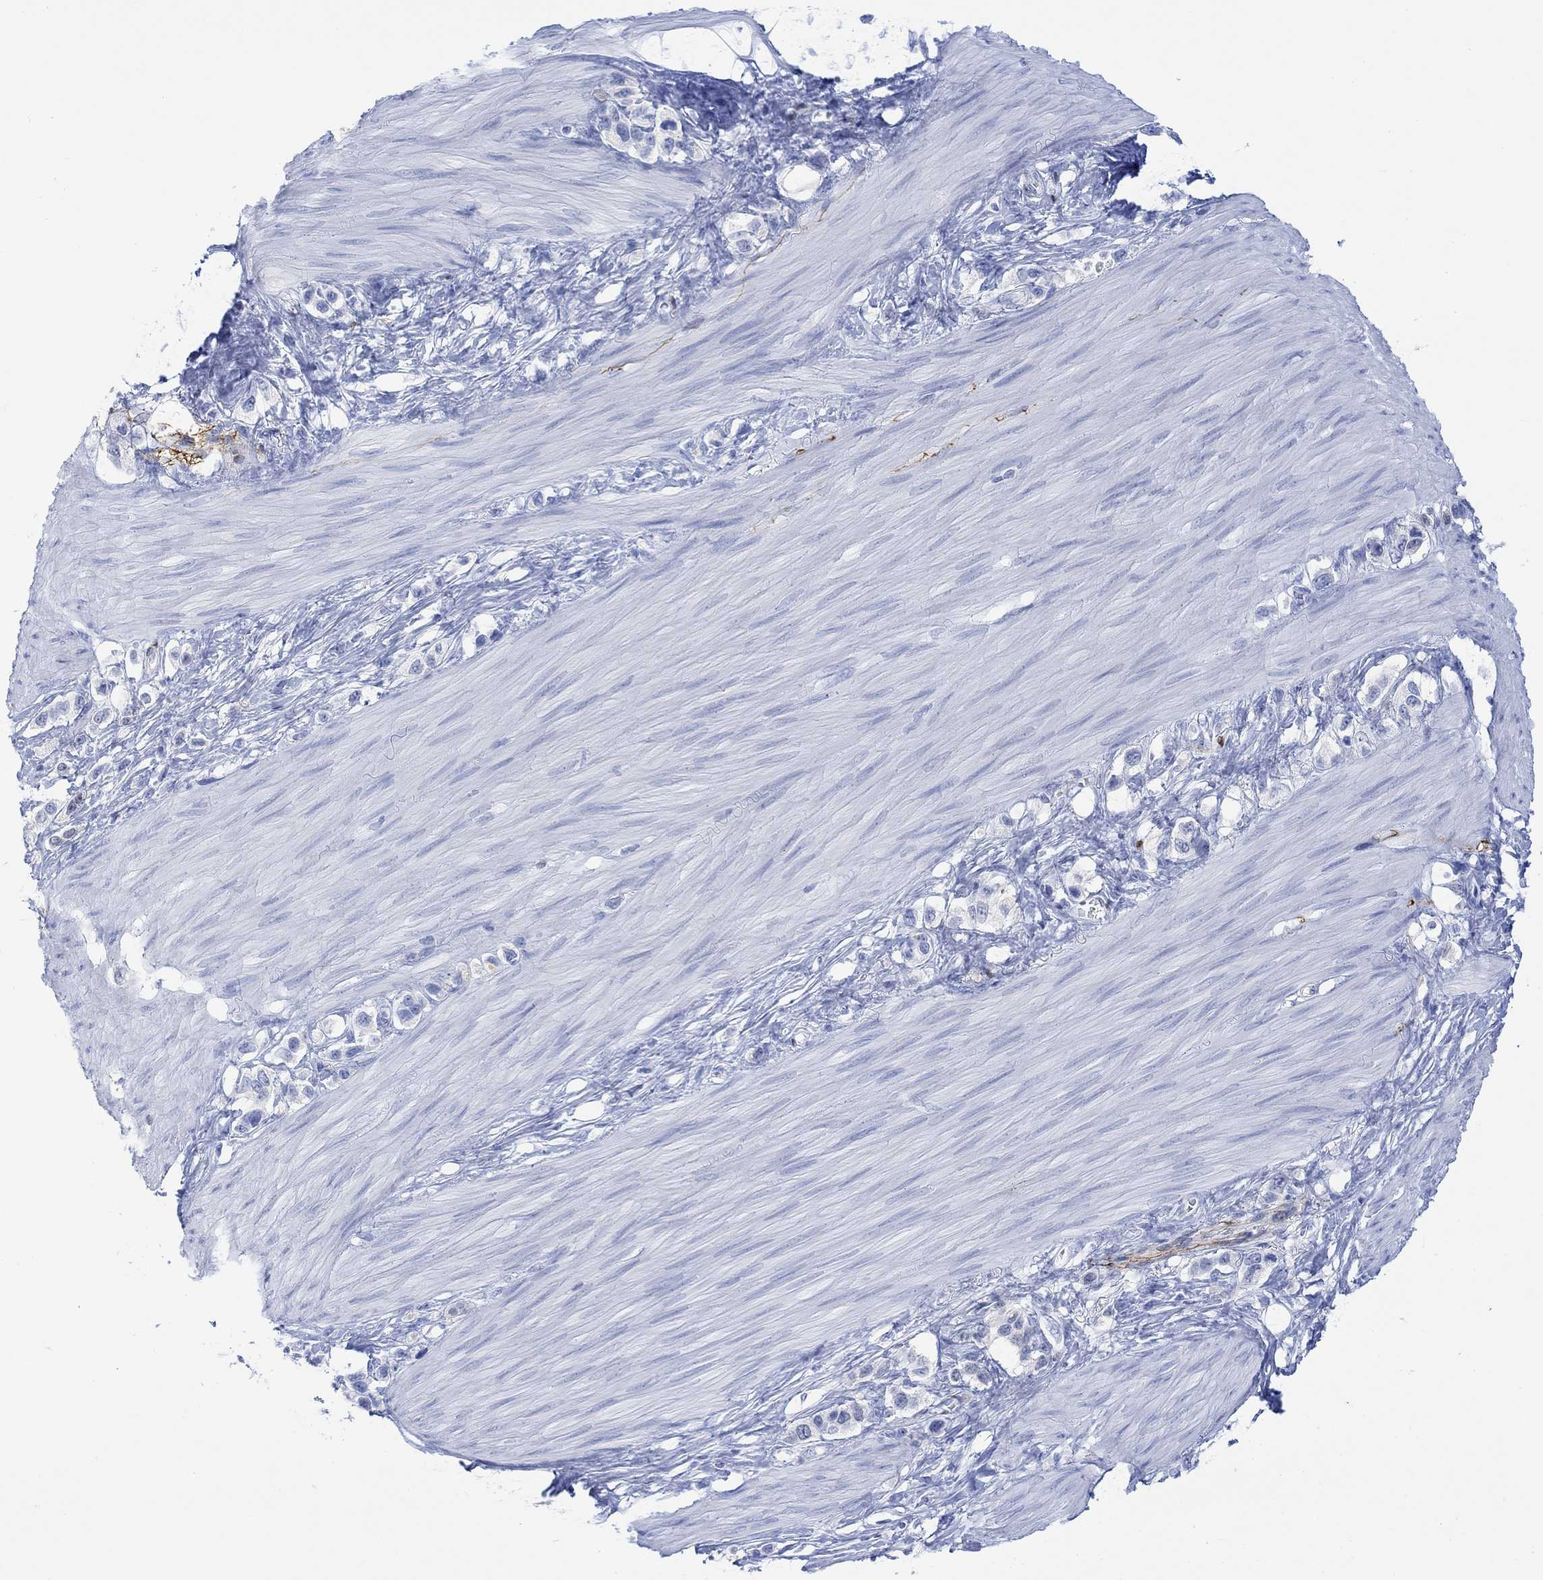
{"staining": {"intensity": "negative", "quantity": "none", "location": "none"}, "tissue": "stomach cancer", "cell_type": "Tumor cells", "image_type": "cancer", "snomed": [{"axis": "morphology", "description": "Normal tissue, NOS"}, {"axis": "morphology", "description": "Adenocarcinoma, NOS"}, {"axis": "morphology", "description": "Adenocarcinoma, High grade"}, {"axis": "topography", "description": "Stomach, upper"}, {"axis": "topography", "description": "Stomach"}], "caption": "A high-resolution histopathology image shows IHC staining of stomach cancer, which shows no significant positivity in tumor cells.", "gene": "TPPP3", "patient": {"sex": "female", "age": 65}}